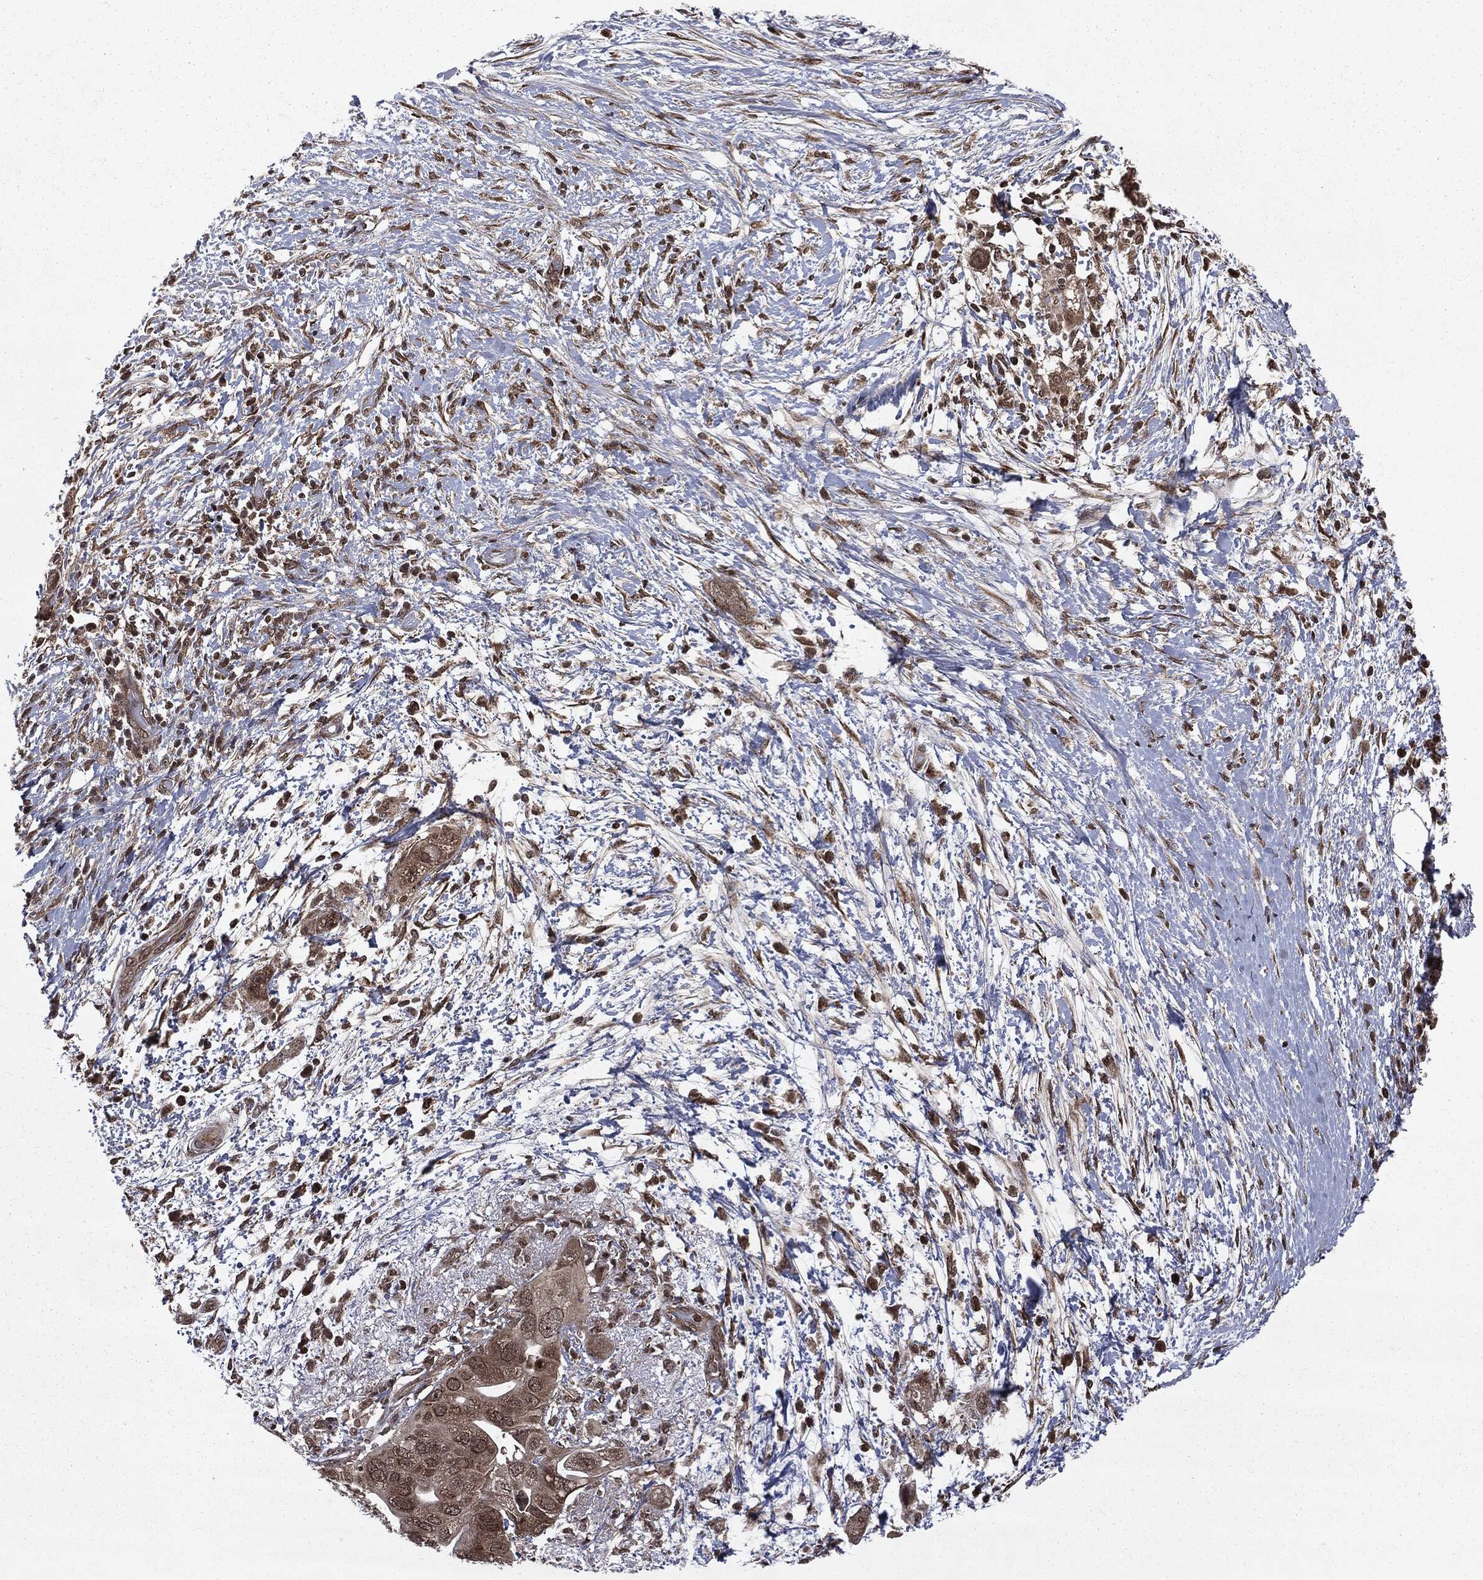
{"staining": {"intensity": "moderate", "quantity": "25%-75%", "location": "cytoplasmic/membranous,nuclear"}, "tissue": "pancreatic cancer", "cell_type": "Tumor cells", "image_type": "cancer", "snomed": [{"axis": "morphology", "description": "Adenocarcinoma, NOS"}, {"axis": "topography", "description": "Pancreas"}], "caption": "Protein staining by immunohistochemistry (IHC) shows moderate cytoplasmic/membranous and nuclear staining in about 25%-75% of tumor cells in adenocarcinoma (pancreatic).", "gene": "STAU2", "patient": {"sex": "female", "age": 72}}